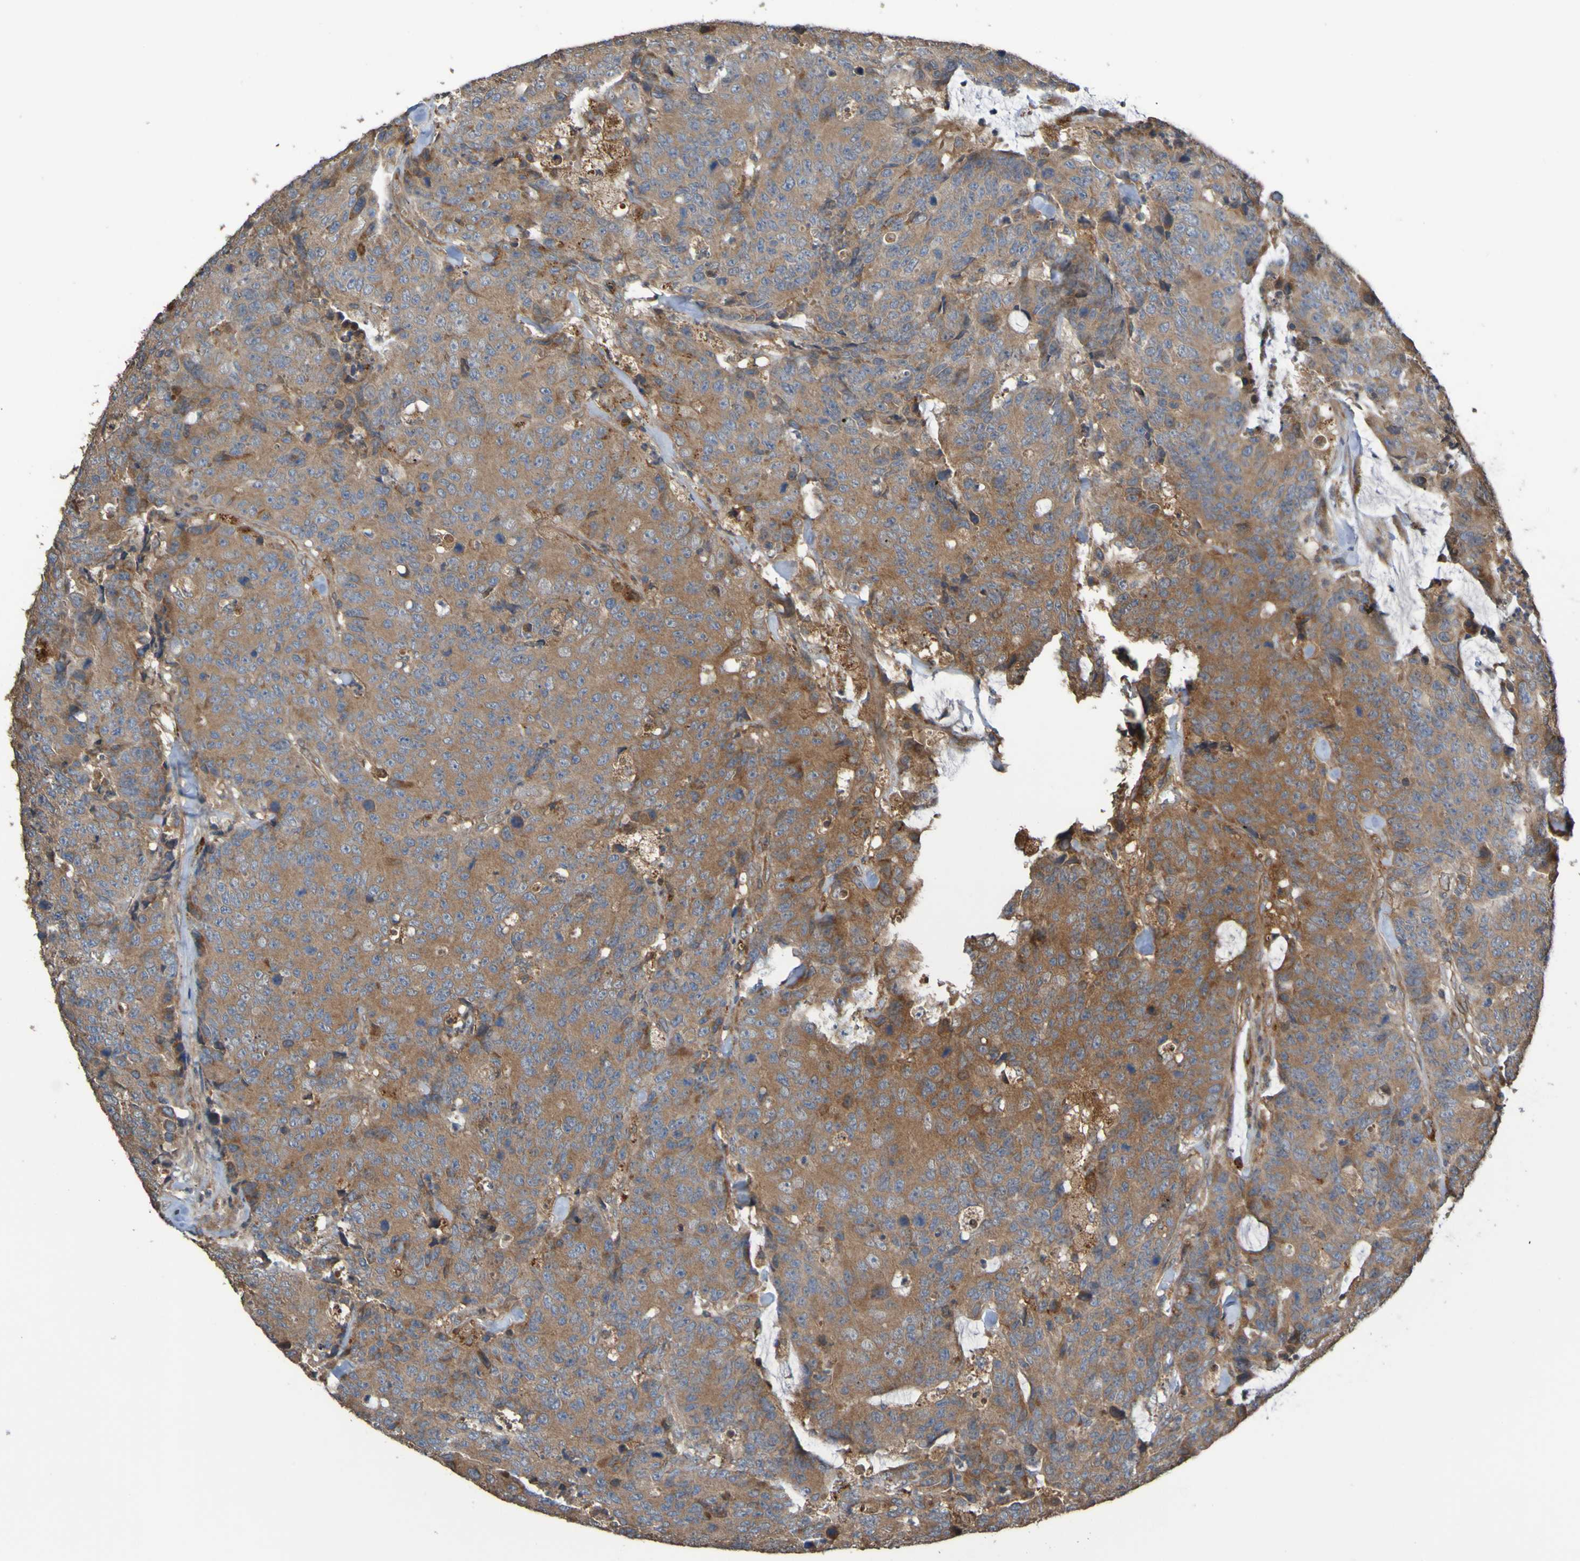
{"staining": {"intensity": "weak", "quantity": ">75%", "location": "cytoplasmic/membranous"}, "tissue": "colorectal cancer", "cell_type": "Tumor cells", "image_type": "cancer", "snomed": [{"axis": "morphology", "description": "Adenocarcinoma, NOS"}, {"axis": "topography", "description": "Colon"}], "caption": "Tumor cells exhibit weak cytoplasmic/membranous expression in approximately >75% of cells in adenocarcinoma (colorectal).", "gene": "UCN", "patient": {"sex": "female", "age": 86}}